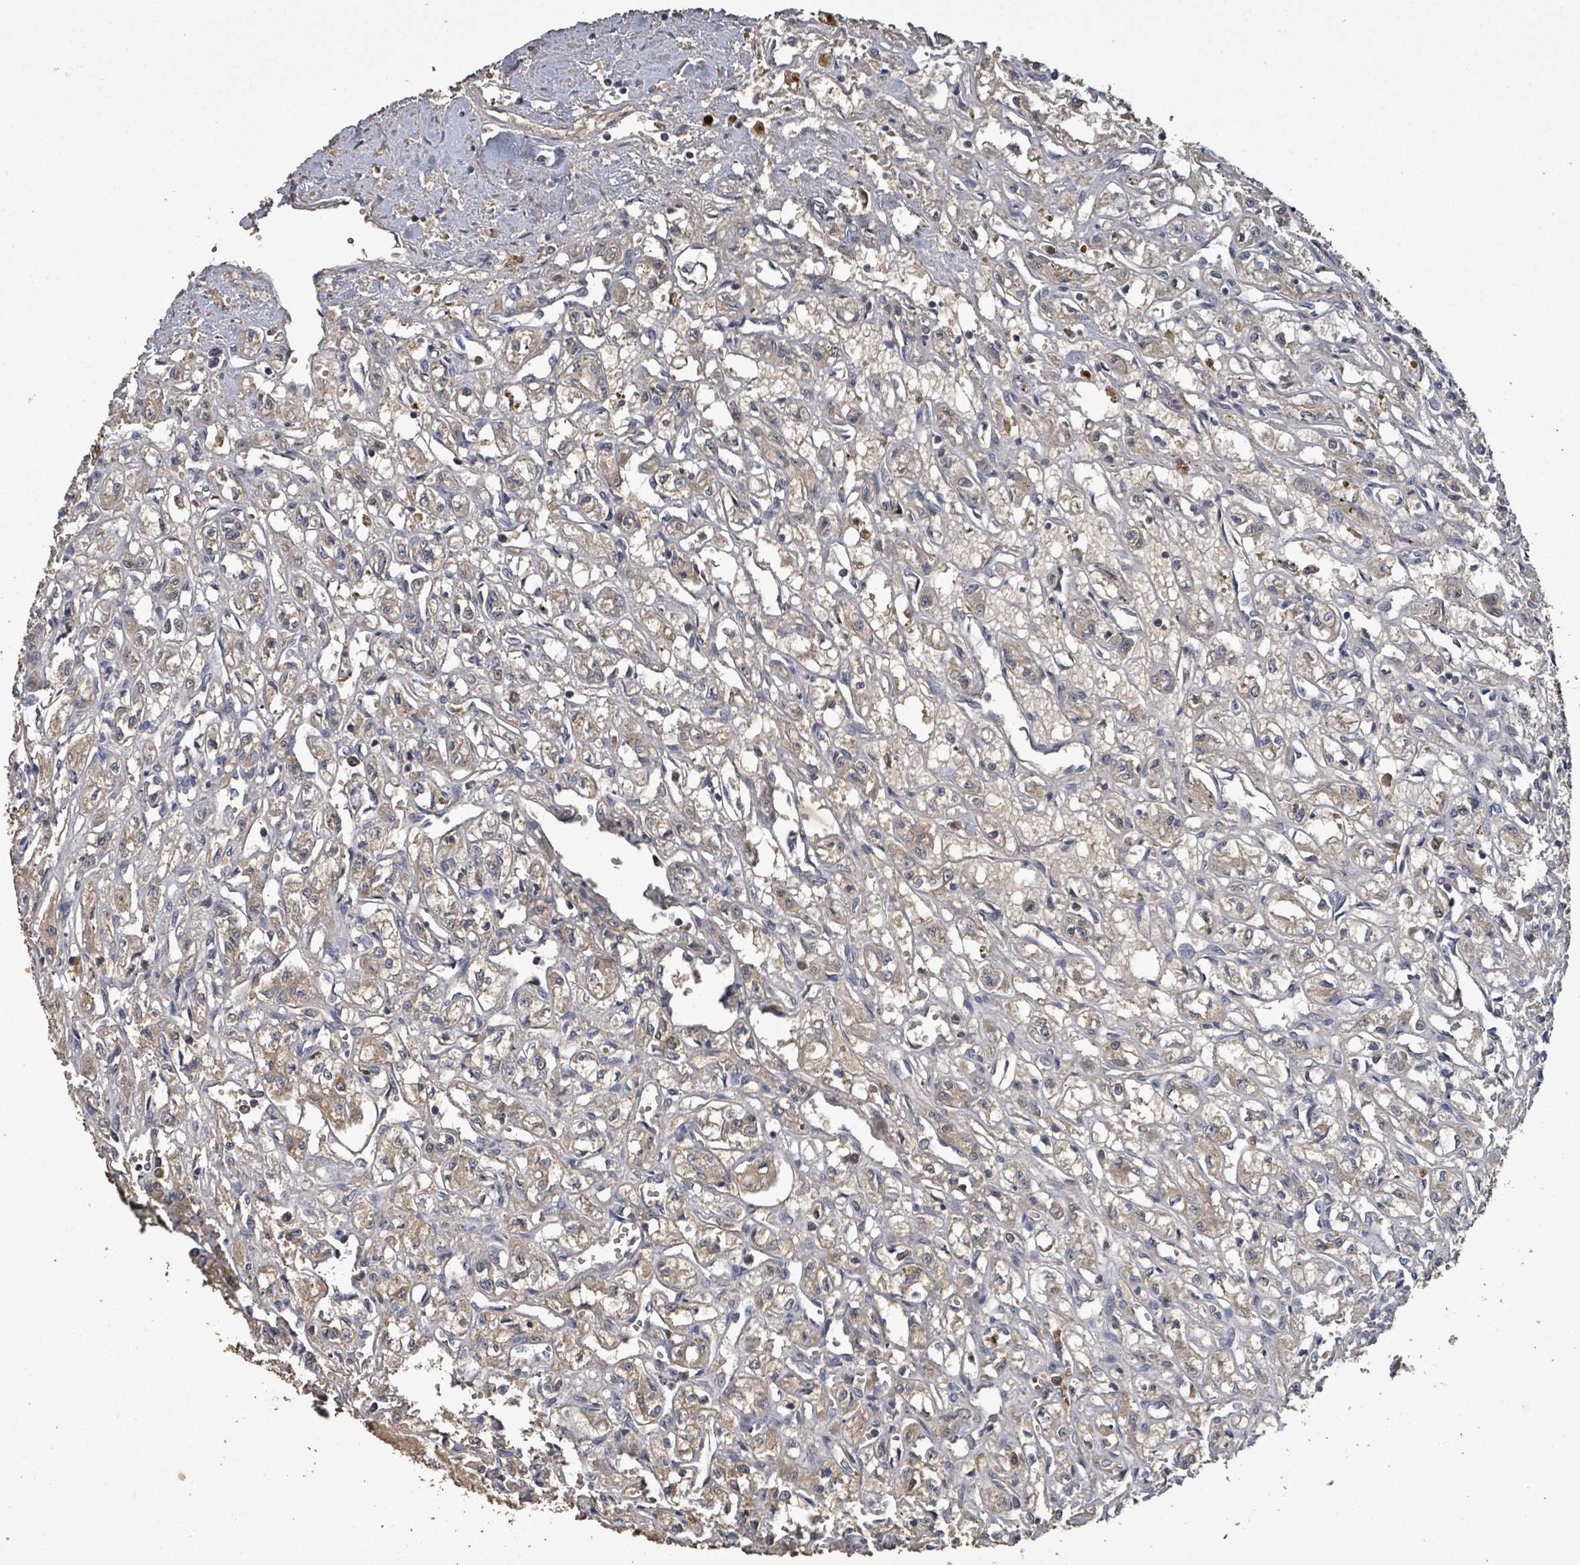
{"staining": {"intensity": "weak", "quantity": "<25%", "location": "cytoplasmic/membranous"}, "tissue": "renal cancer", "cell_type": "Tumor cells", "image_type": "cancer", "snomed": [{"axis": "morphology", "description": "Adenocarcinoma, NOS"}, {"axis": "topography", "description": "Kidney"}], "caption": "Micrograph shows no protein expression in tumor cells of renal cancer (adenocarcinoma) tissue.", "gene": "SERPINE3", "patient": {"sex": "male", "age": 56}}